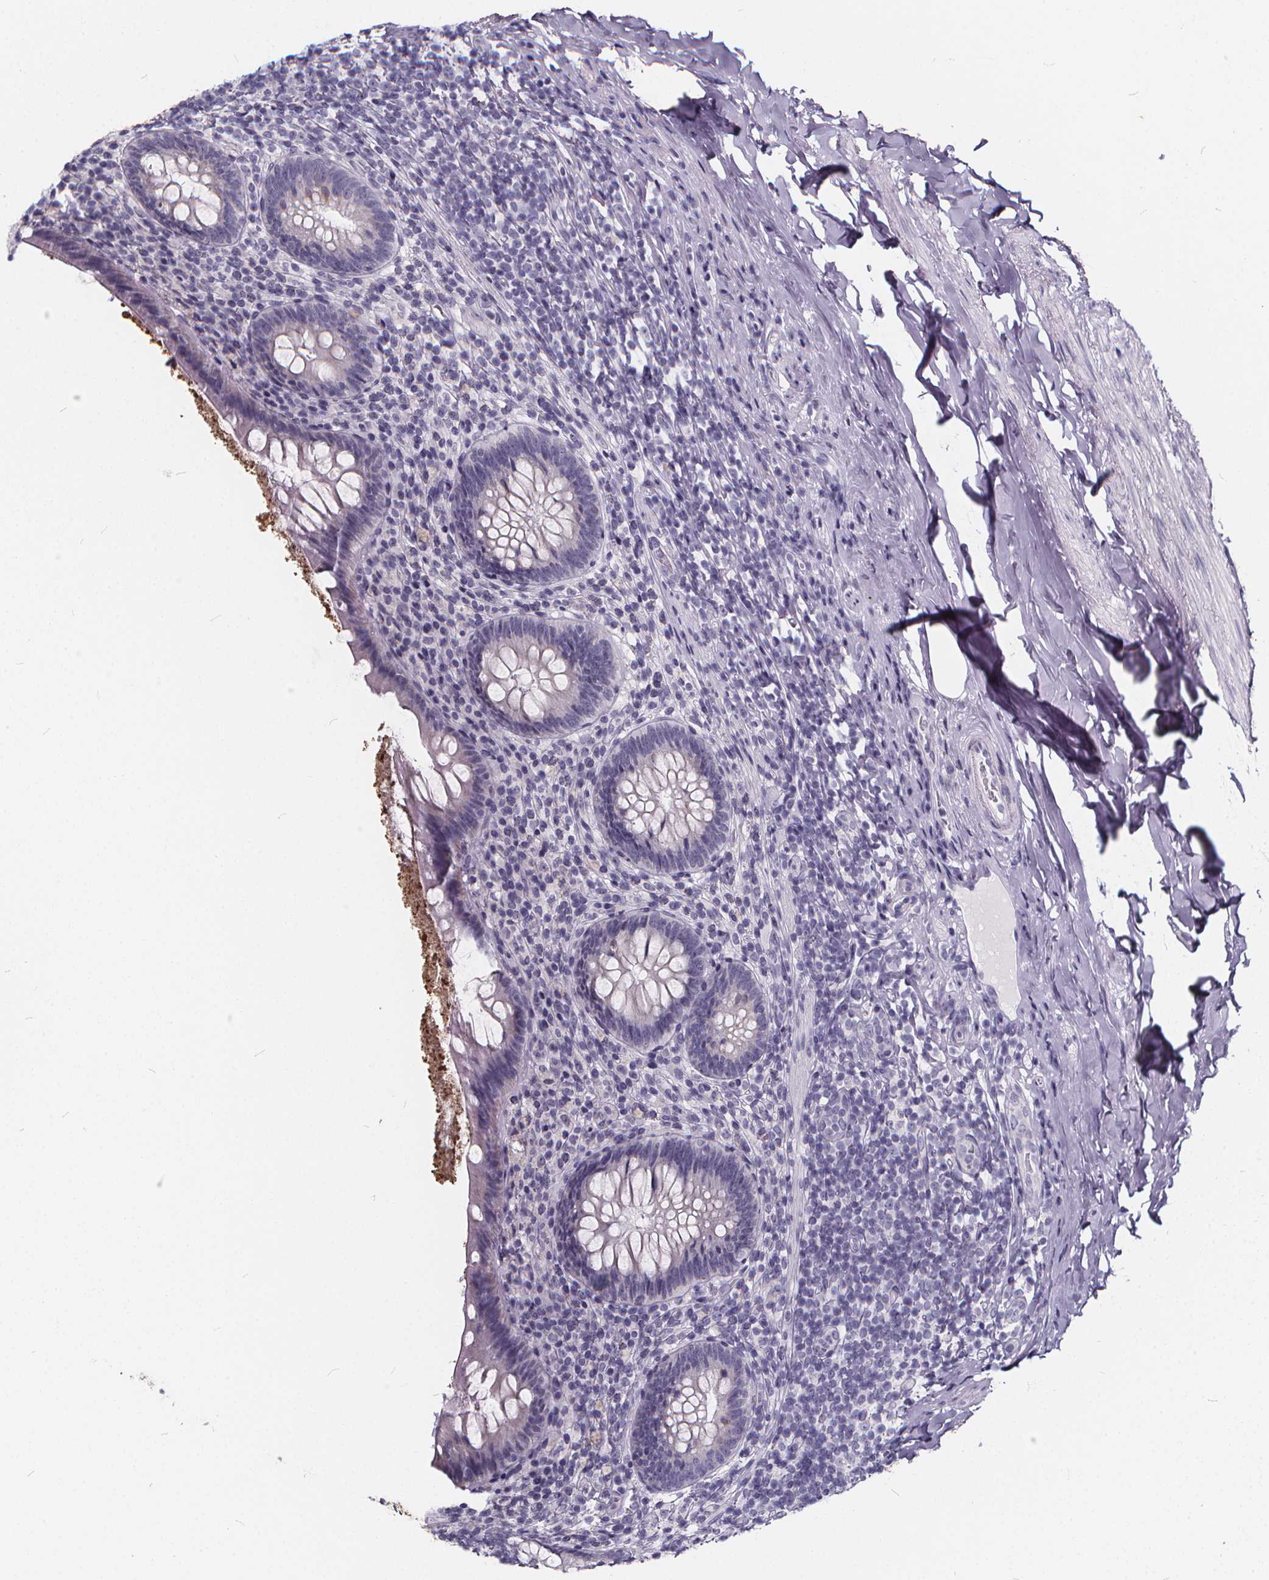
{"staining": {"intensity": "negative", "quantity": "none", "location": "none"}, "tissue": "appendix", "cell_type": "Glandular cells", "image_type": "normal", "snomed": [{"axis": "morphology", "description": "Normal tissue, NOS"}, {"axis": "topography", "description": "Appendix"}], "caption": "Protein analysis of benign appendix displays no significant expression in glandular cells.", "gene": "SPEF2", "patient": {"sex": "male", "age": 47}}